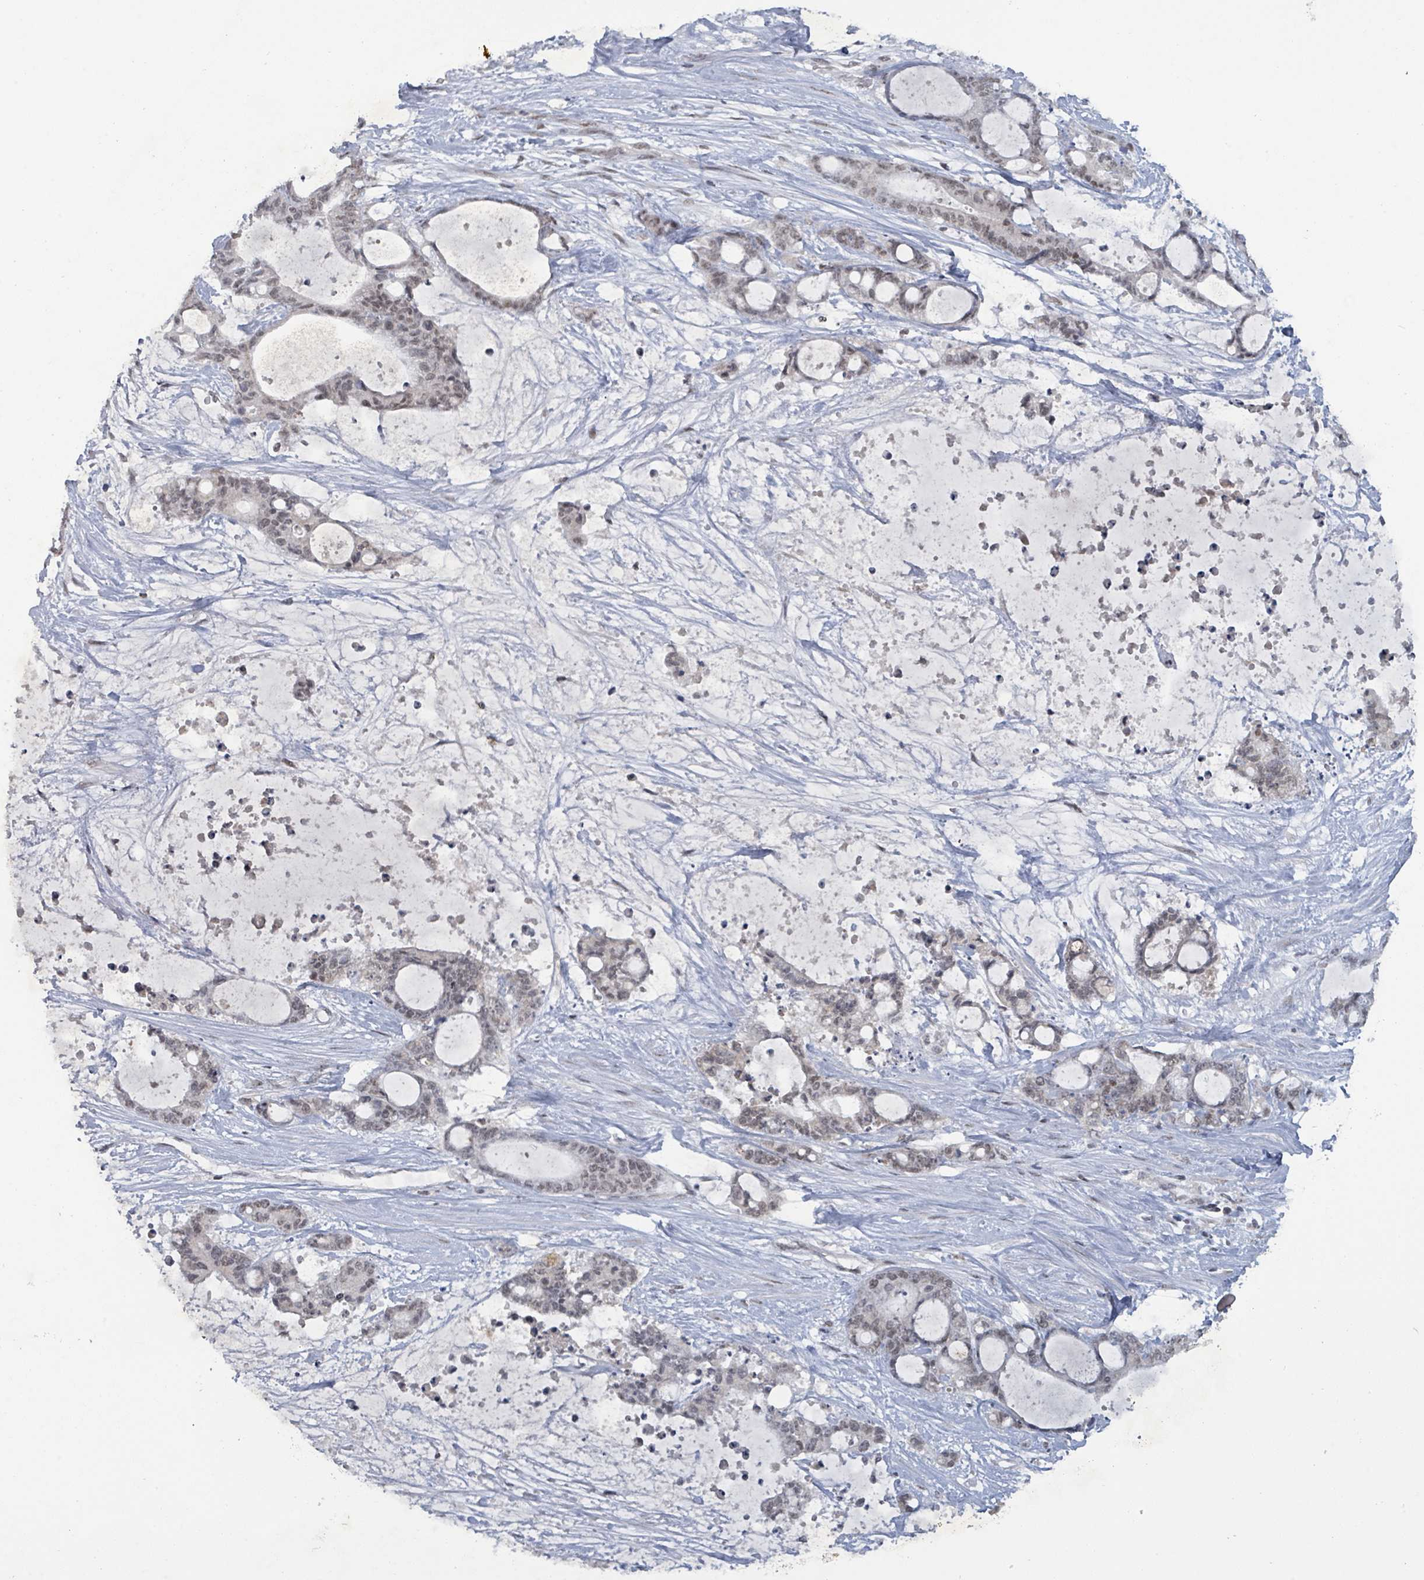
{"staining": {"intensity": "weak", "quantity": "<25%", "location": "nuclear"}, "tissue": "liver cancer", "cell_type": "Tumor cells", "image_type": "cancer", "snomed": [{"axis": "morphology", "description": "Normal tissue, NOS"}, {"axis": "morphology", "description": "Cholangiocarcinoma"}, {"axis": "topography", "description": "Liver"}, {"axis": "topography", "description": "Peripheral nerve tissue"}], "caption": "Immunohistochemistry (IHC) of human liver cancer (cholangiocarcinoma) shows no expression in tumor cells.", "gene": "BANP", "patient": {"sex": "female", "age": 73}}